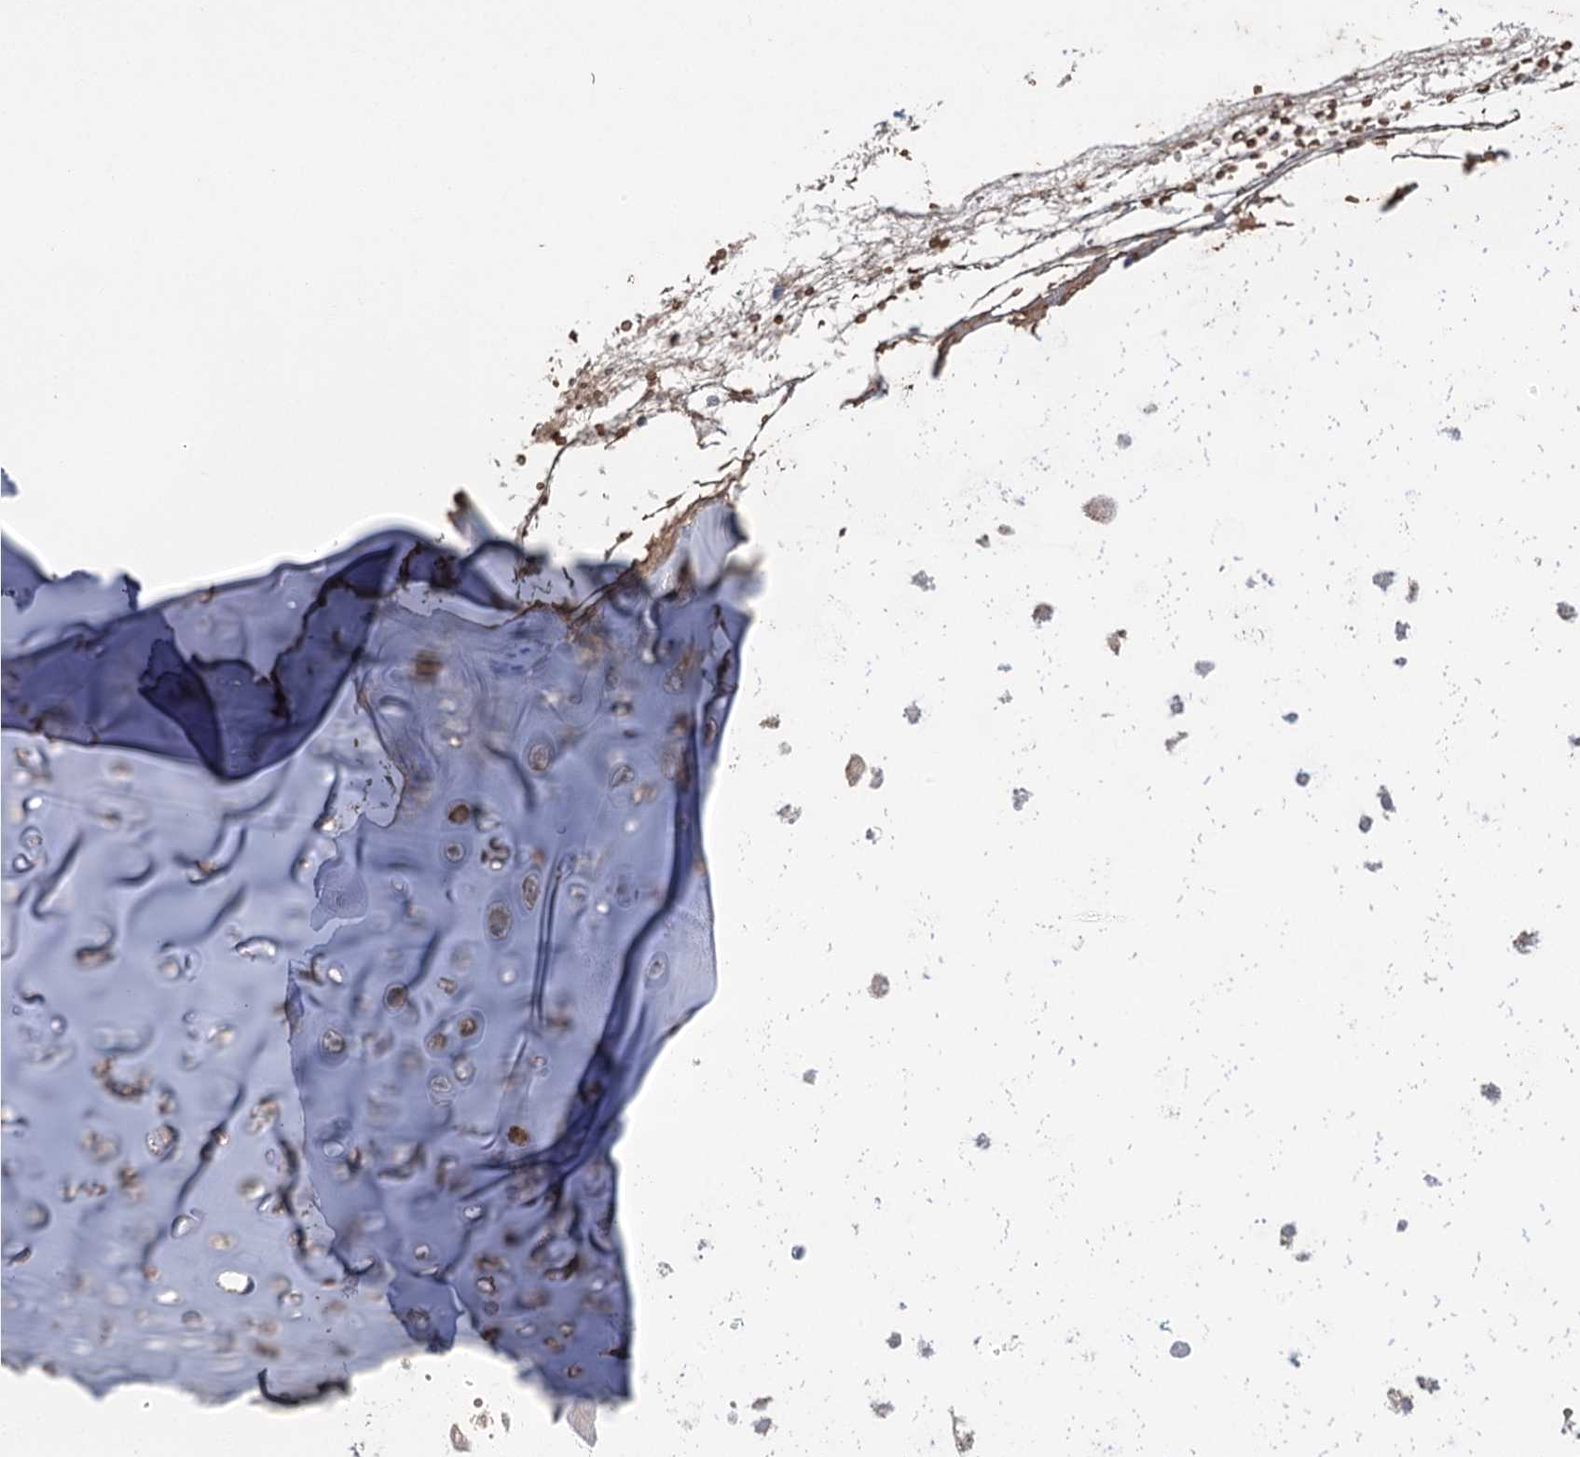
{"staining": {"intensity": "weak", "quantity": ">75%", "location": "cytoplasmic/membranous"}, "tissue": "adipose tissue", "cell_type": "Adipocytes", "image_type": "normal", "snomed": [{"axis": "morphology", "description": "Normal tissue, NOS"}, {"axis": "morphology", "description": "Basal cell carcinoma"}, {"axis": "topography", "description": "Cartilage tissue"}, {"axis": "topography", "description": "Nasopharynx"}, {"axis": "topography", "description": "Oral tissue"}], "caption": "Immunohistochemical staining of unremarkable human adipose tissue shows >75% levels of weak cytoplasmic/membranous protein staining in approximately >75% of adipocytes.", "gene": "TRUB1", "patient": {"sex": "female", "age": 77}}